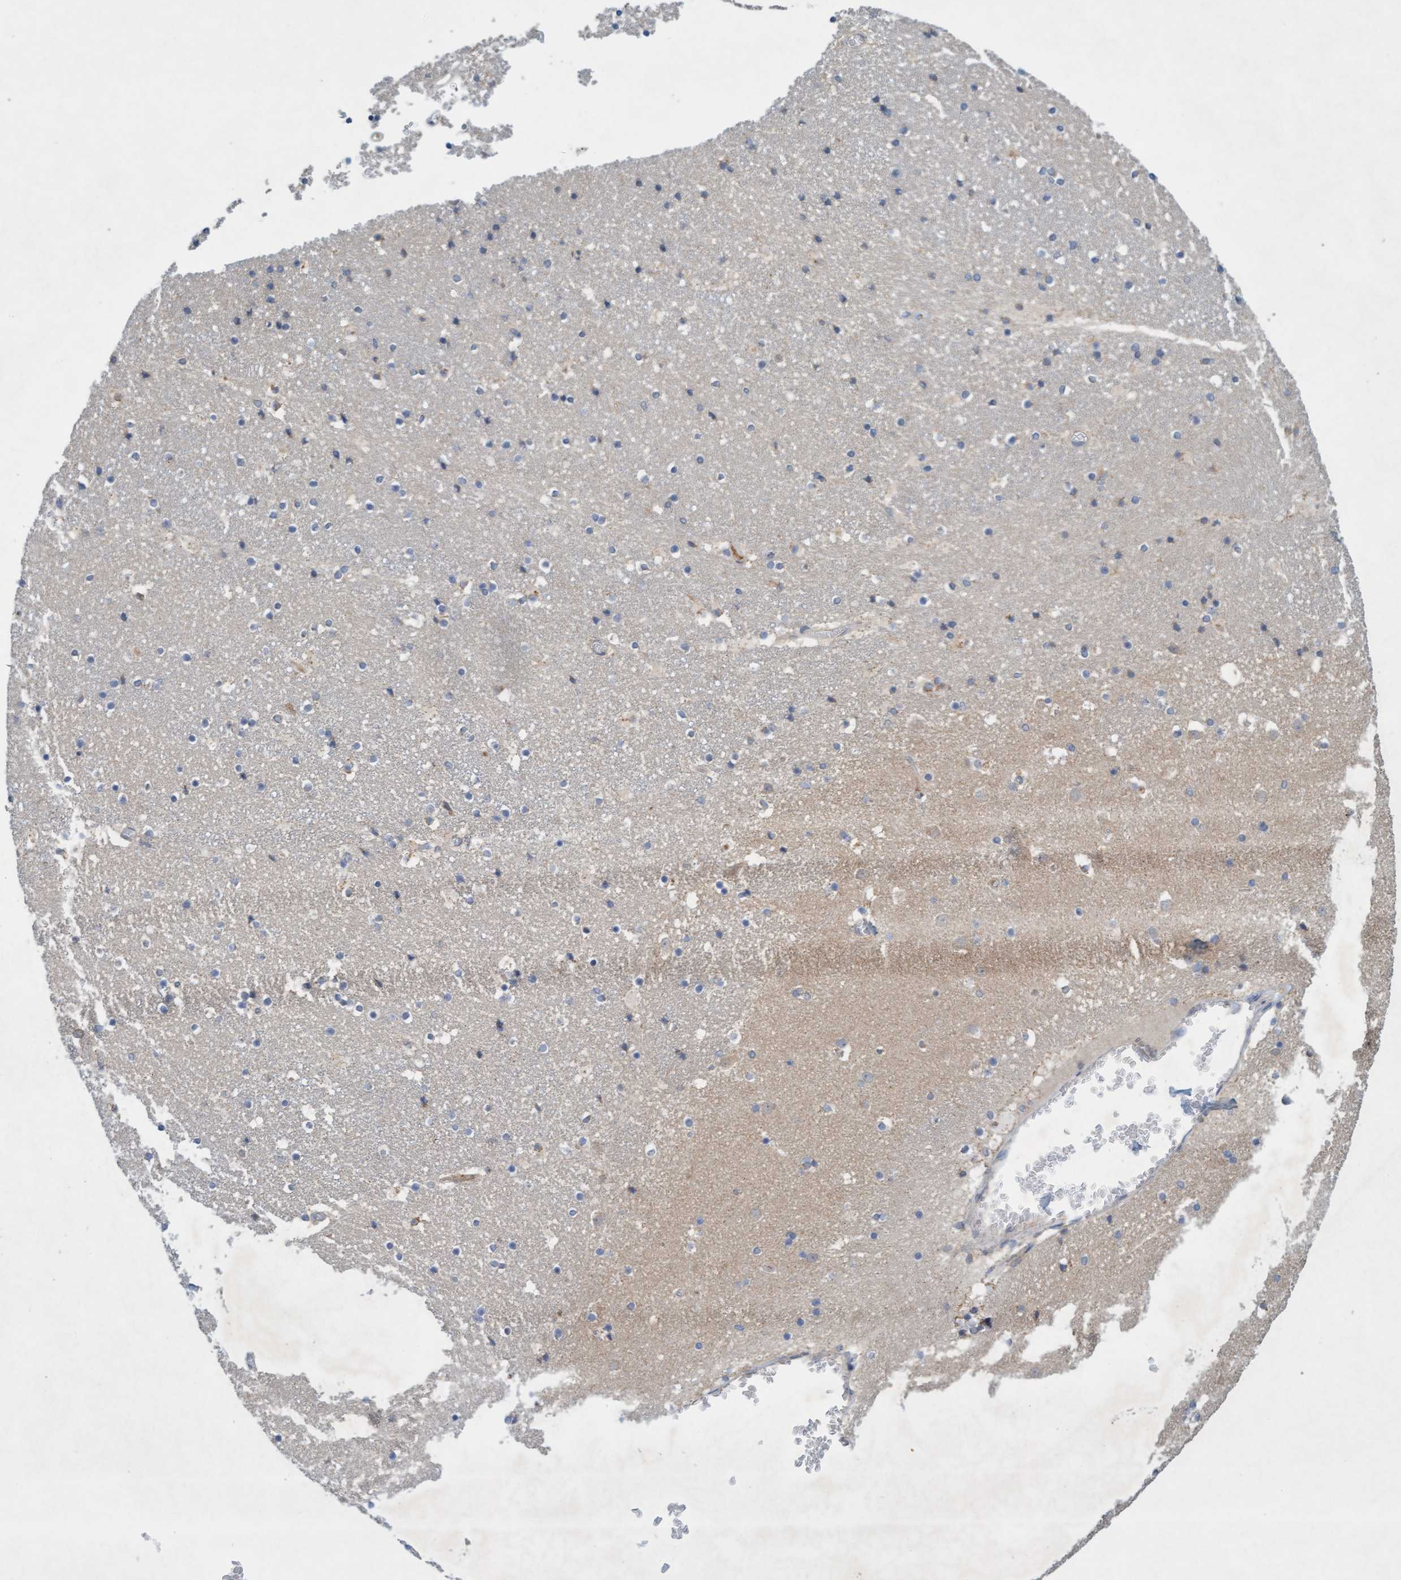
{"staining": {"intensity": "weak", "quantity": "<25%", "location": "cytoplasmic/membranous"}, "tissue": "caudate", "cell_type": "Glial cells", "image_type": "normal", "snomed": [{"axis": "morphology", "description": "Normal tissue, NOS"}, {"axis": "topography", "description": "Lateral ventricle wall"}], "caption": "High power microscopy photomicrograph of an IHC histopathology image of unremarkable caudate, revealing no significant expression in glial cells.", "gene": "DDHD2", "patient": {"sex": "male", "age": 45}}